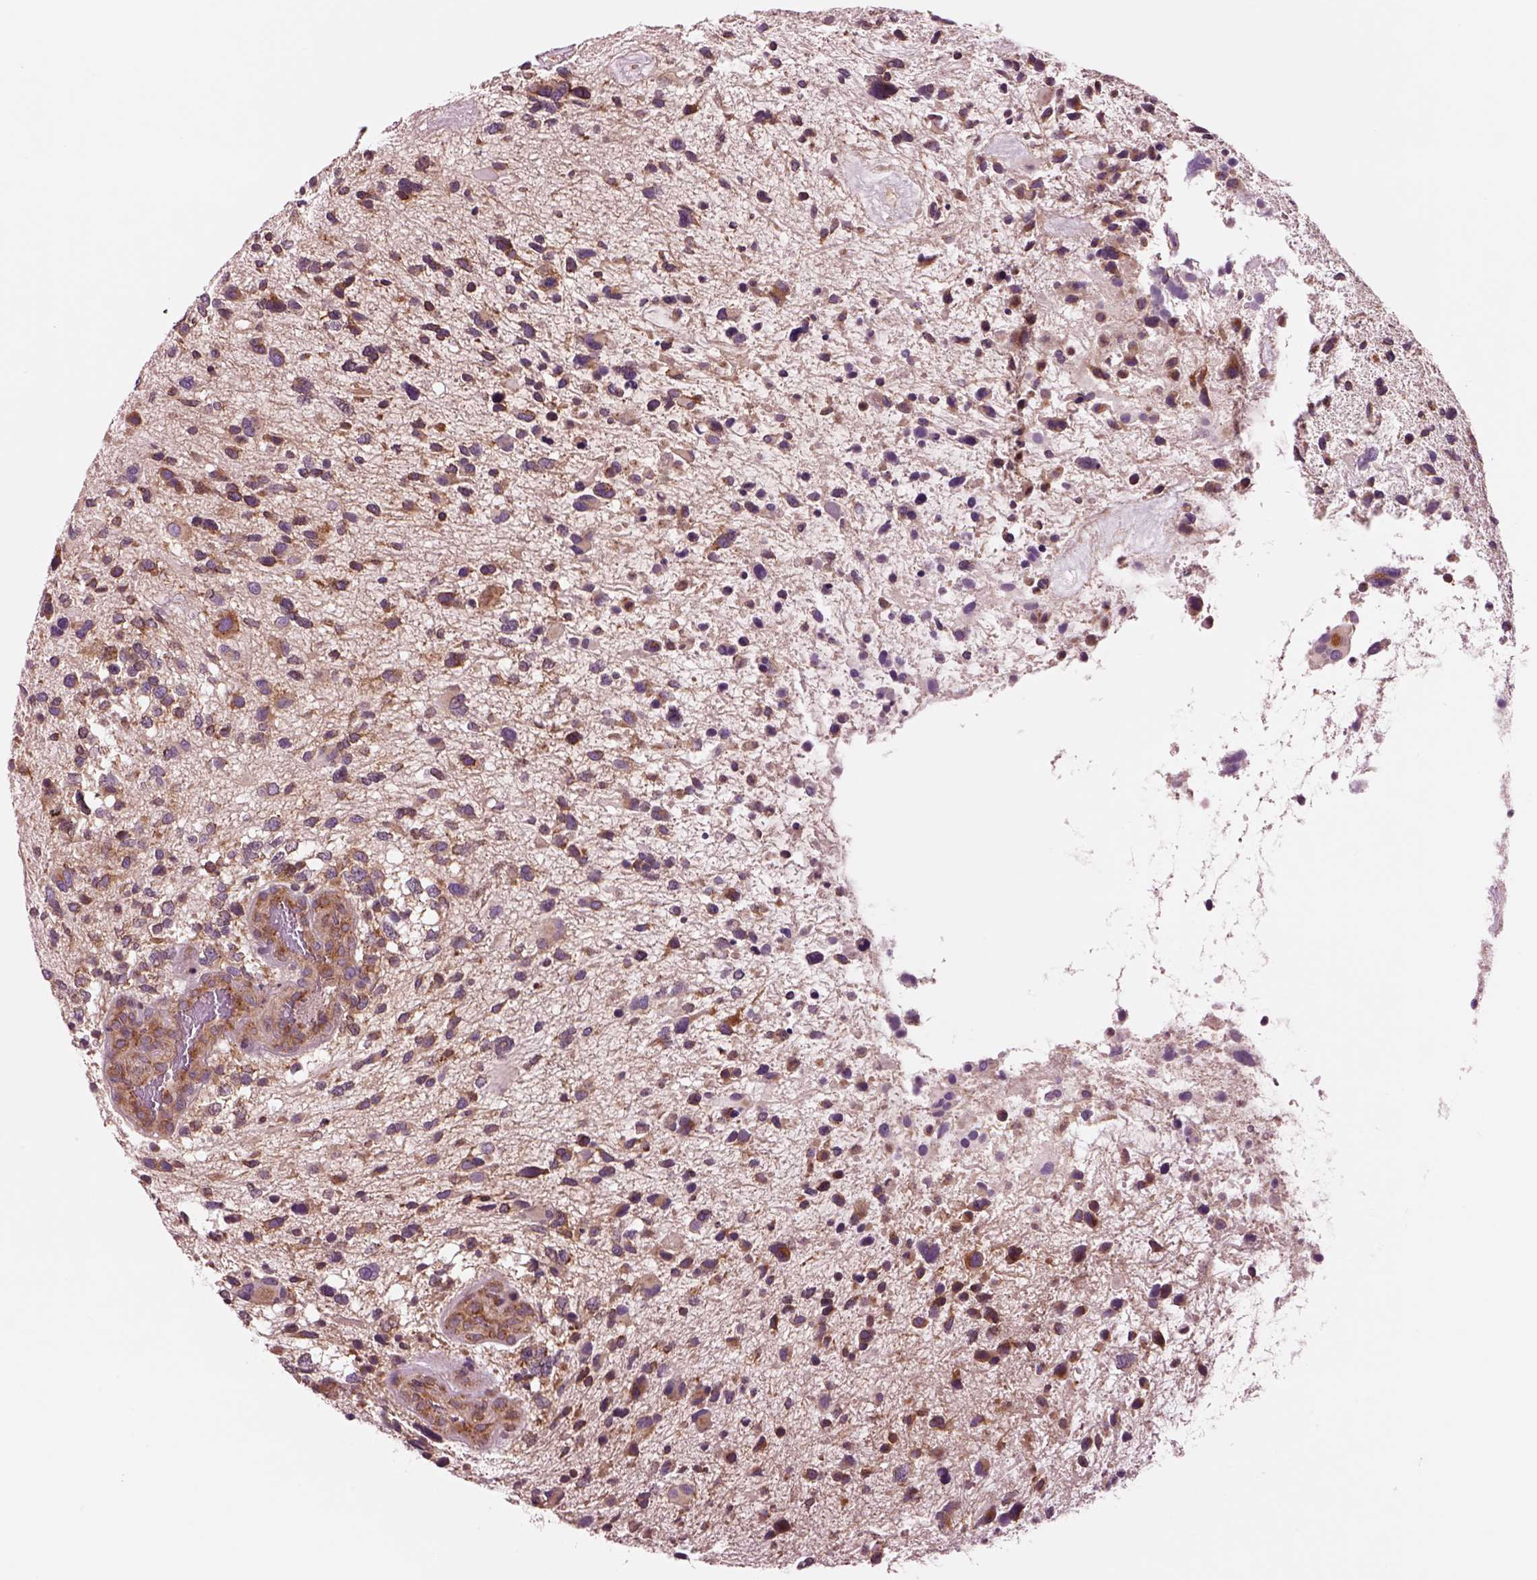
{"staining": {"intensity": "weak", "quantity": ">75%", "location": "cytoplasmic/membranous"}, "tissue": "glioma", "cell_type": "Tumor cells", "image_type": "cancer", "snomed": [{"axis": "morphology", "description": "Glioma, malignant, High grade"}, {"axis": "topography", "description": "Brain"}], "caption": "High-grade glioma (malignant) stained with IHC shows weak cytoplasmic/membranous positivity in about >75% of tumor cells. (DAB IHC with brightfield microscopy, high magnification).", "gene": "SEC23A", "patient": {"sex": "female", "age": 11}}